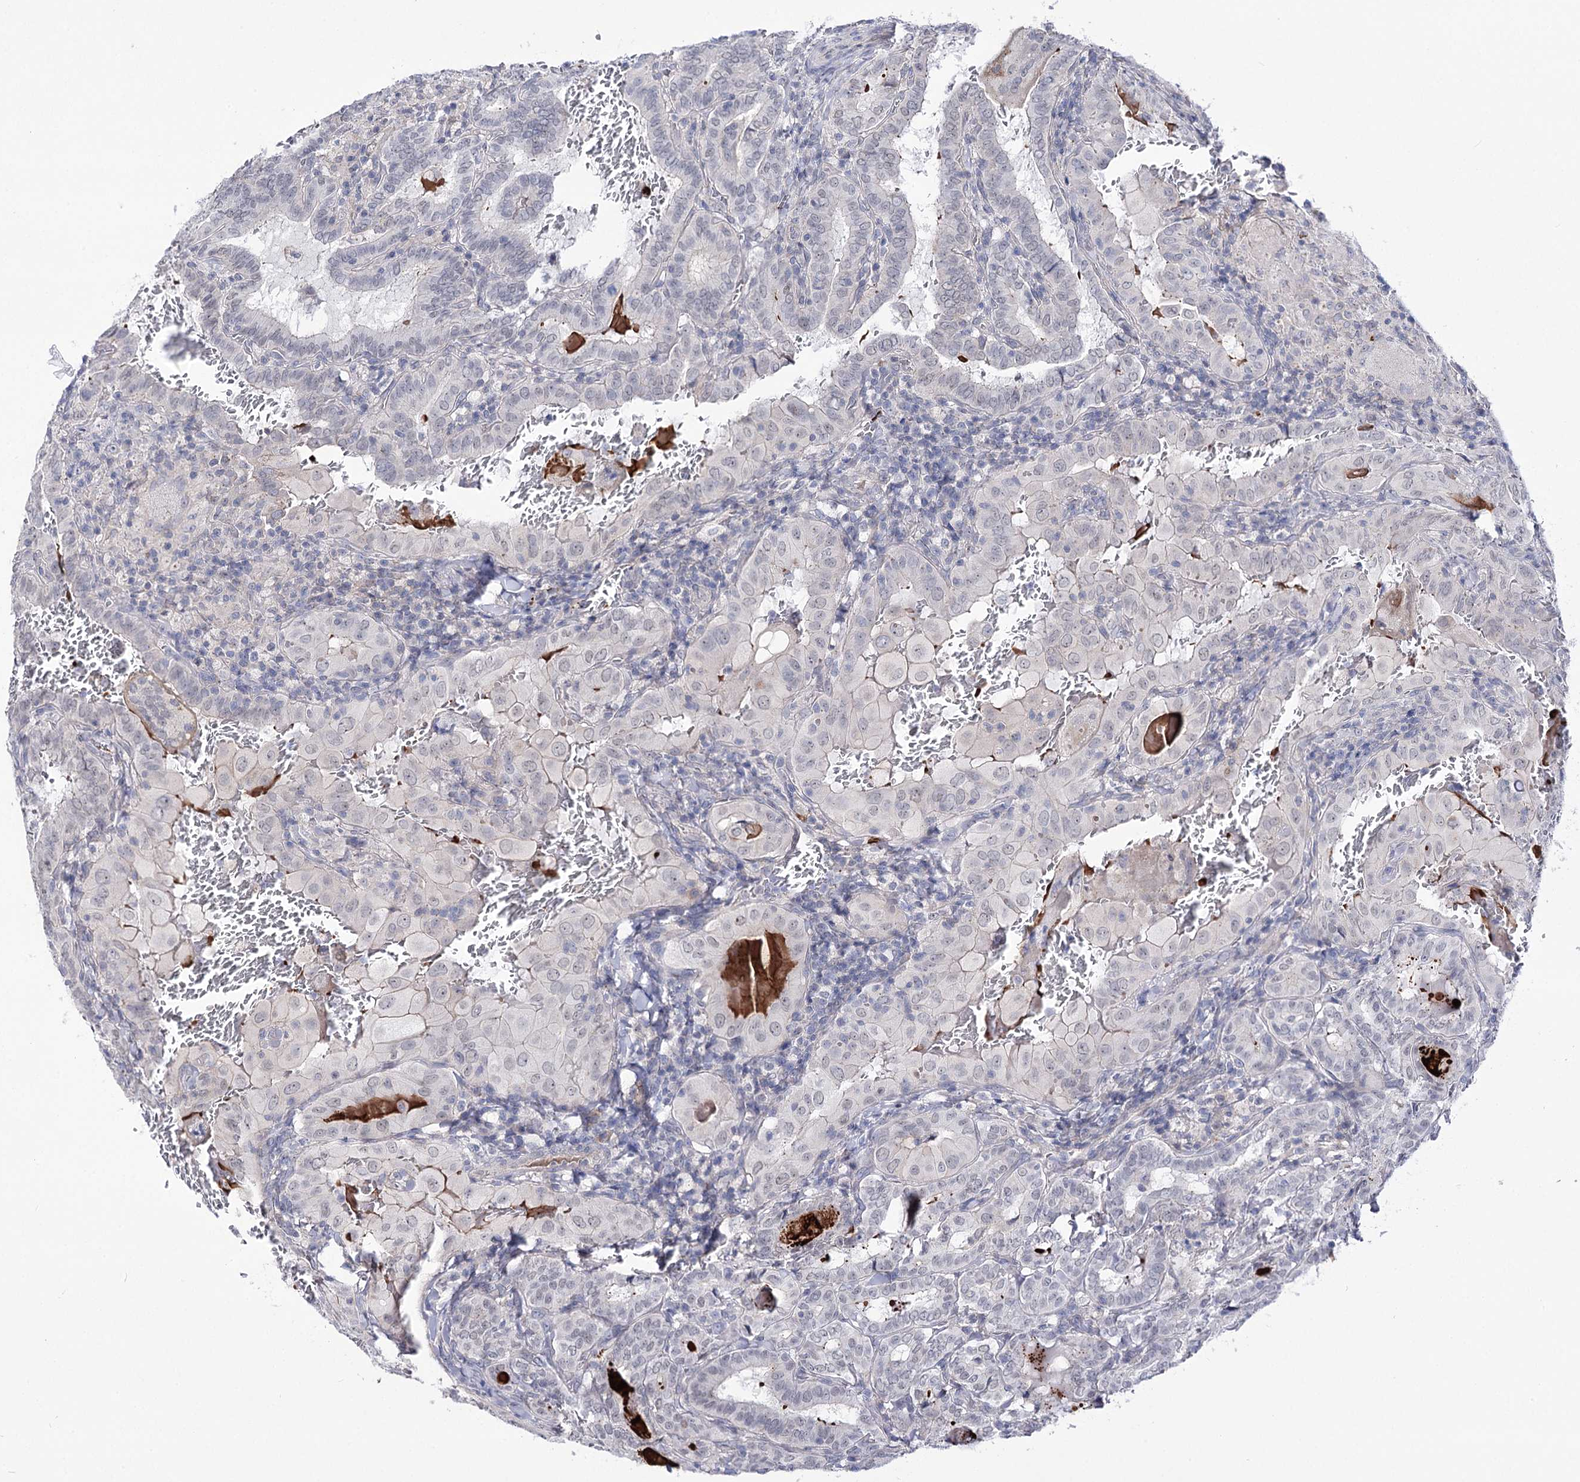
{"staining": {"intensity": "negative", "quantity": "none", "location": "none"}, "tissue": "thyroid cancer", "cell_type": "Tumor cells", "image_type": "cancer", "snomed": [{"axis": "morphology", "description": "Papillary adenocarcinoma, NOS"}, {"axis": "topography", "description": "Thyroid gland"}], "caption": "Tumor cells show no significant protein expression in thyroid cancer. (DAB immunohistochemistry (IHC), high magnification).", "gene": "ATP10B", "patient": {"sex": "female", "age": 72}}